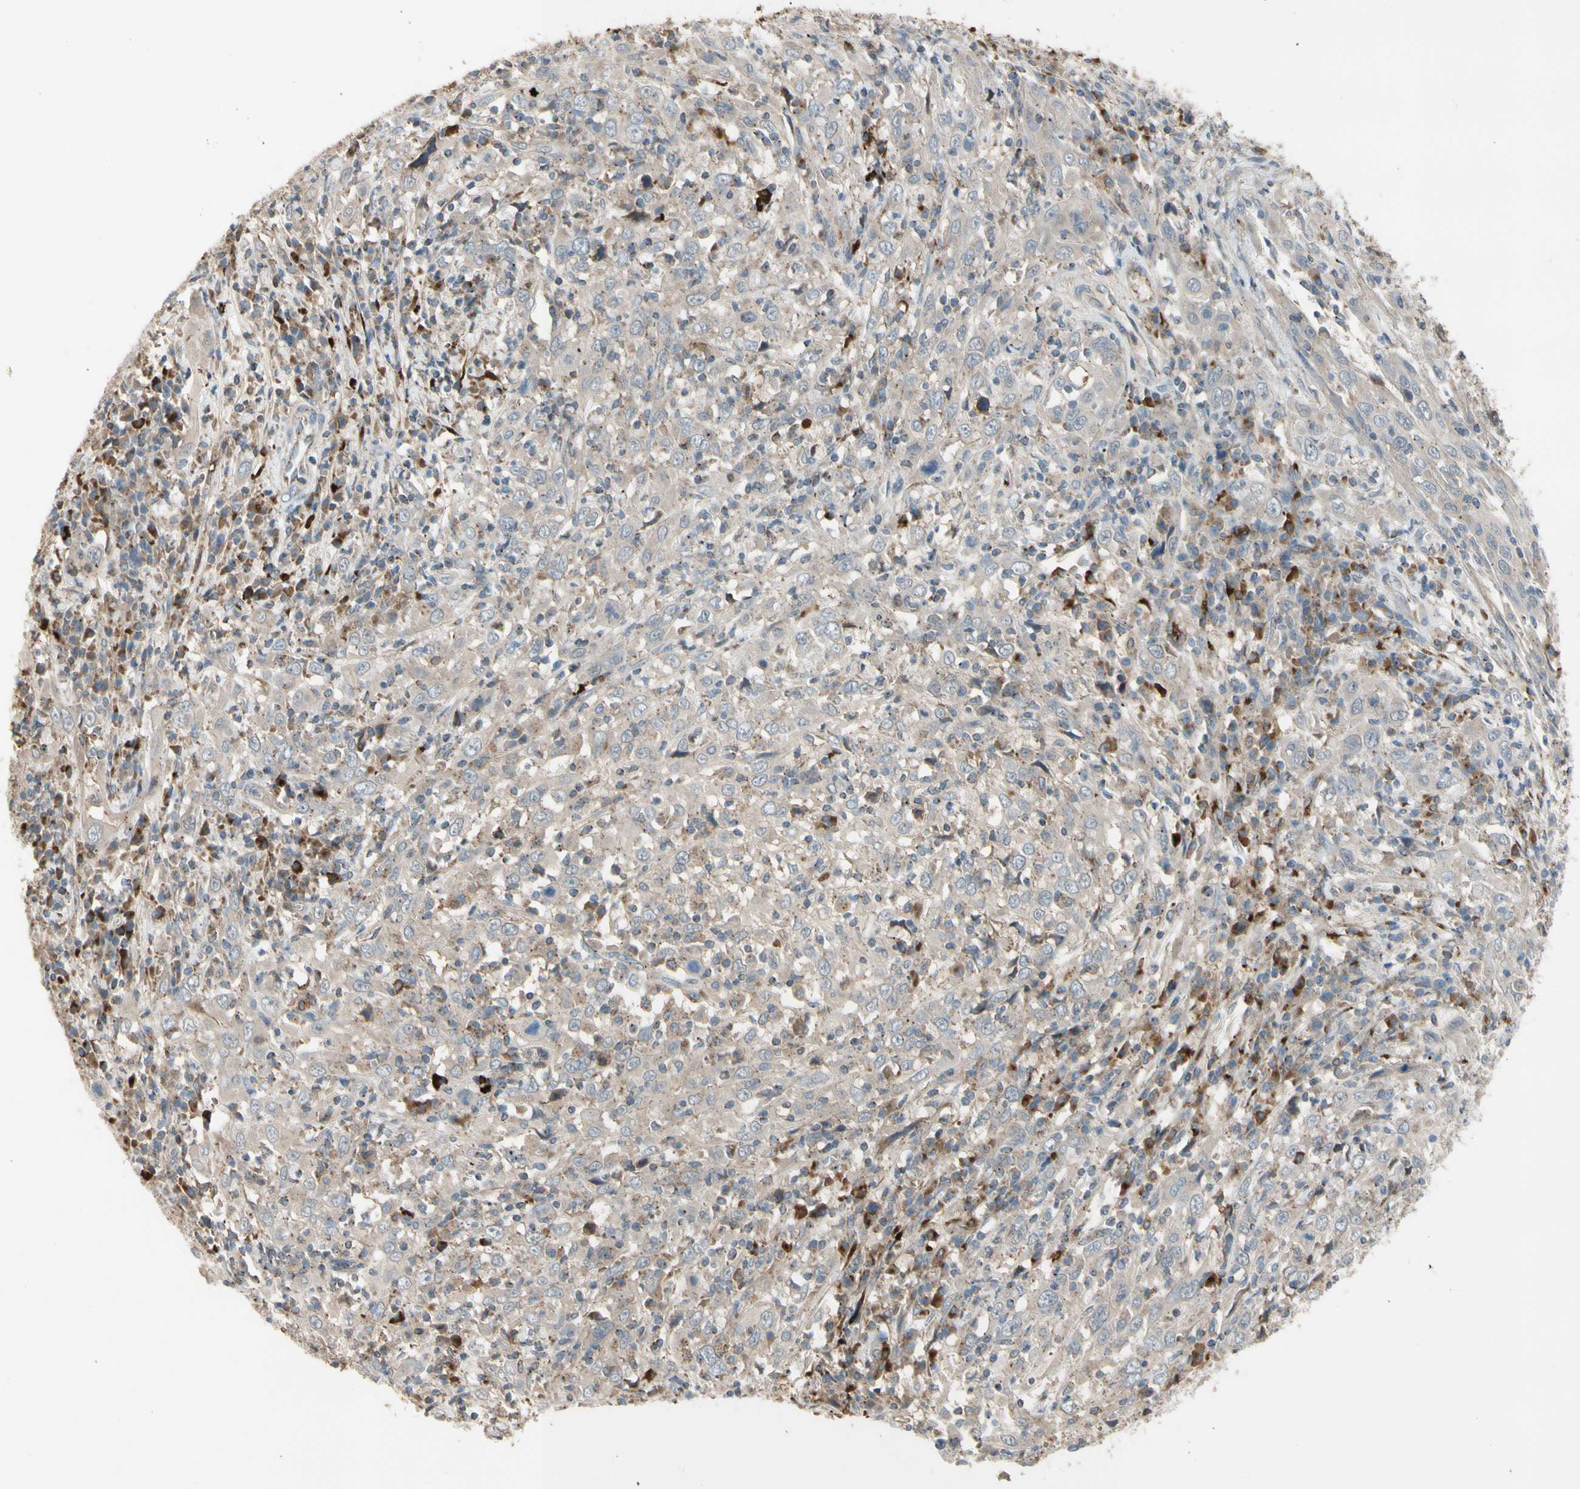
{"staining": {"intensity": "weak", "quantity": "25%-75%", "location": "cytoplasmic/membranous"}, "tissue": "cervical cancer", "cell_type": "Tumor cells", "image_type": "cancer", "snomed": [{"axis": "morphology", "description": "Squamous cell carcinoma, NOS"}, {"axis": "topography", "description": "Cervix"}], "caption": "Brown immunohistochemical staining in cervical squamous cell carcinoma reveals weak cytoplasmic/membranous positivity in approximately 25%-75% of tumor cells.", "gene": "GALNT5", "patient": {"sex": "female", "age": 46}}